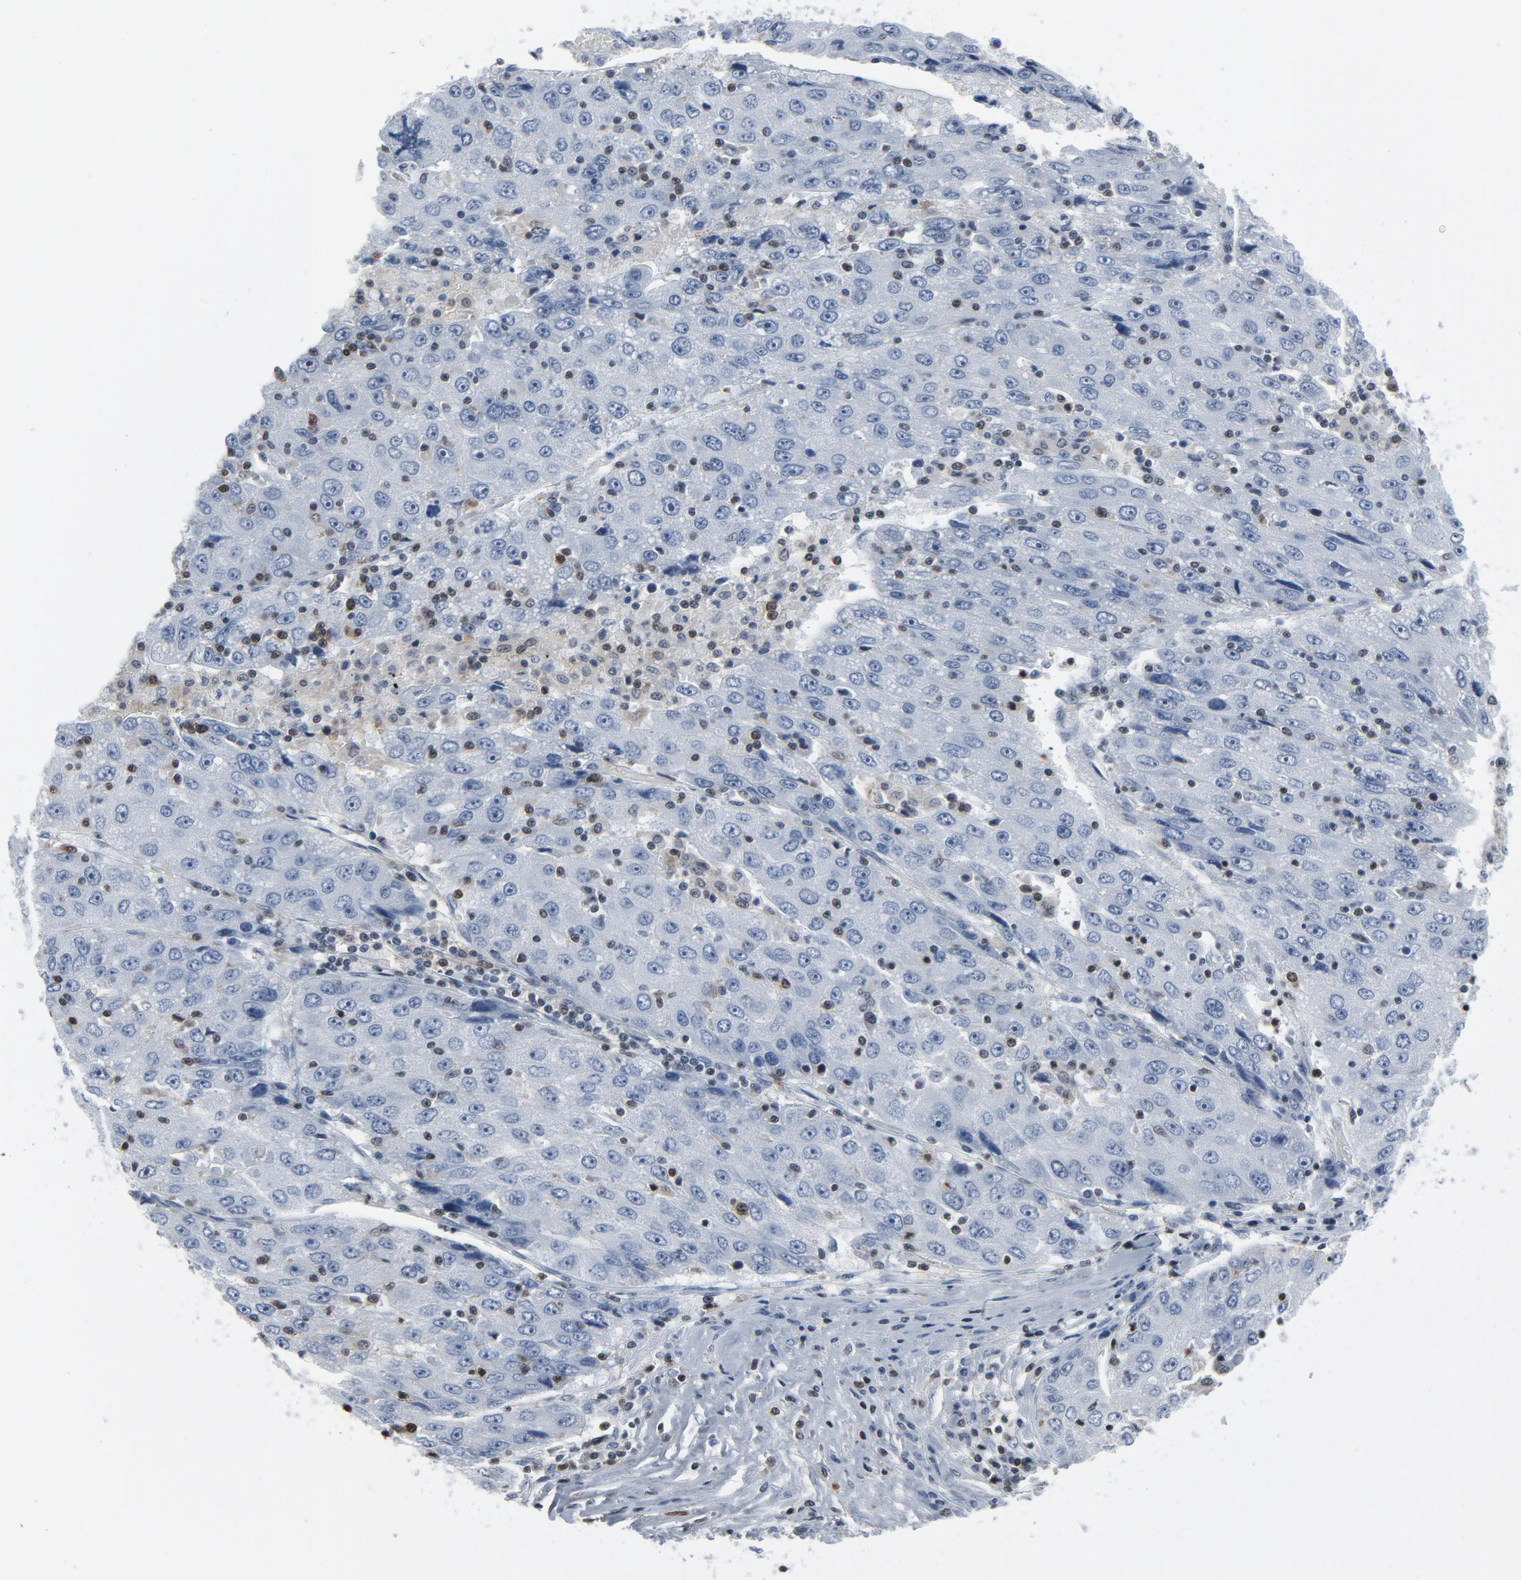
{"staining": {"intensity": "negative", "quantity": "none", "location": "none"}, "tissue": "liver cancer", "cell_type": "Tumor cells", "image_type": "cancer", "snomed": [{"axis": "morphology", "description": "Carcinoma, Hepatocellular, NOS"}, {"axis": "topography", "description": "Liver"}], "caption": "Tumor cells are negative for brown protein staining in liver cancer. The staining is performed using DAB brown chromogen with nuclei counter-stained in using hematoxylin.", "gene": "STAT5A", "patient": {"sex": "male", "age": 49}}